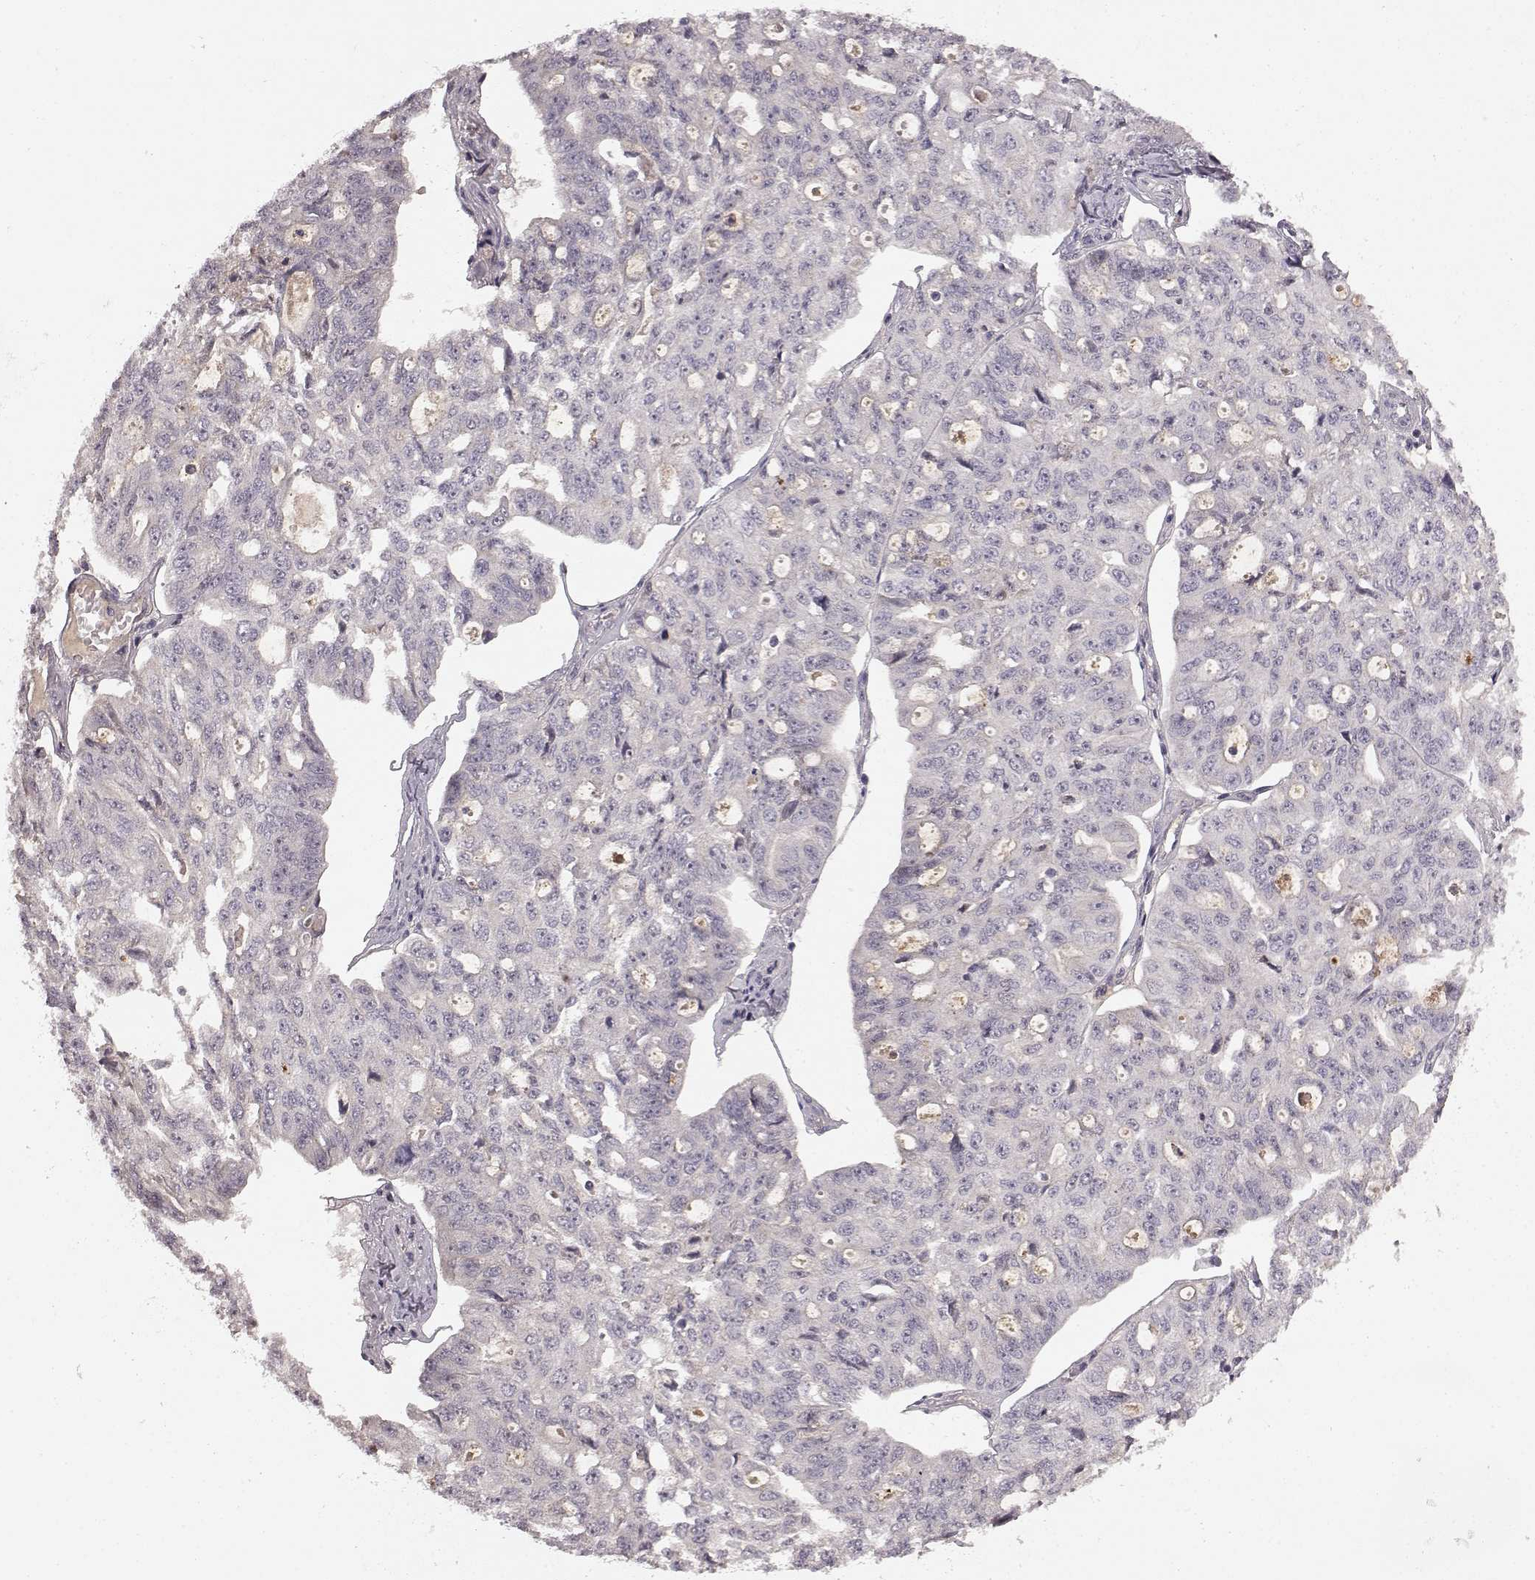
{"staining": {"intensity": "negative", "quantity": "none", "location": "none"}, "tissue": "ovarian cancer", "cell_type": "Tumor cells", "image_type": "cancer", "snomed": [{"axis": "morphology", "description": "Carcinoma, endometroid"}, {"axis": "topography", "description": "Ovary"}], "caption": "Ovarian cancer was stained to show a protein in brown. There is no significant expression in tumor cells.", "gene": "SLC22A18", "patient": {"sex": "female", "age": 65}}